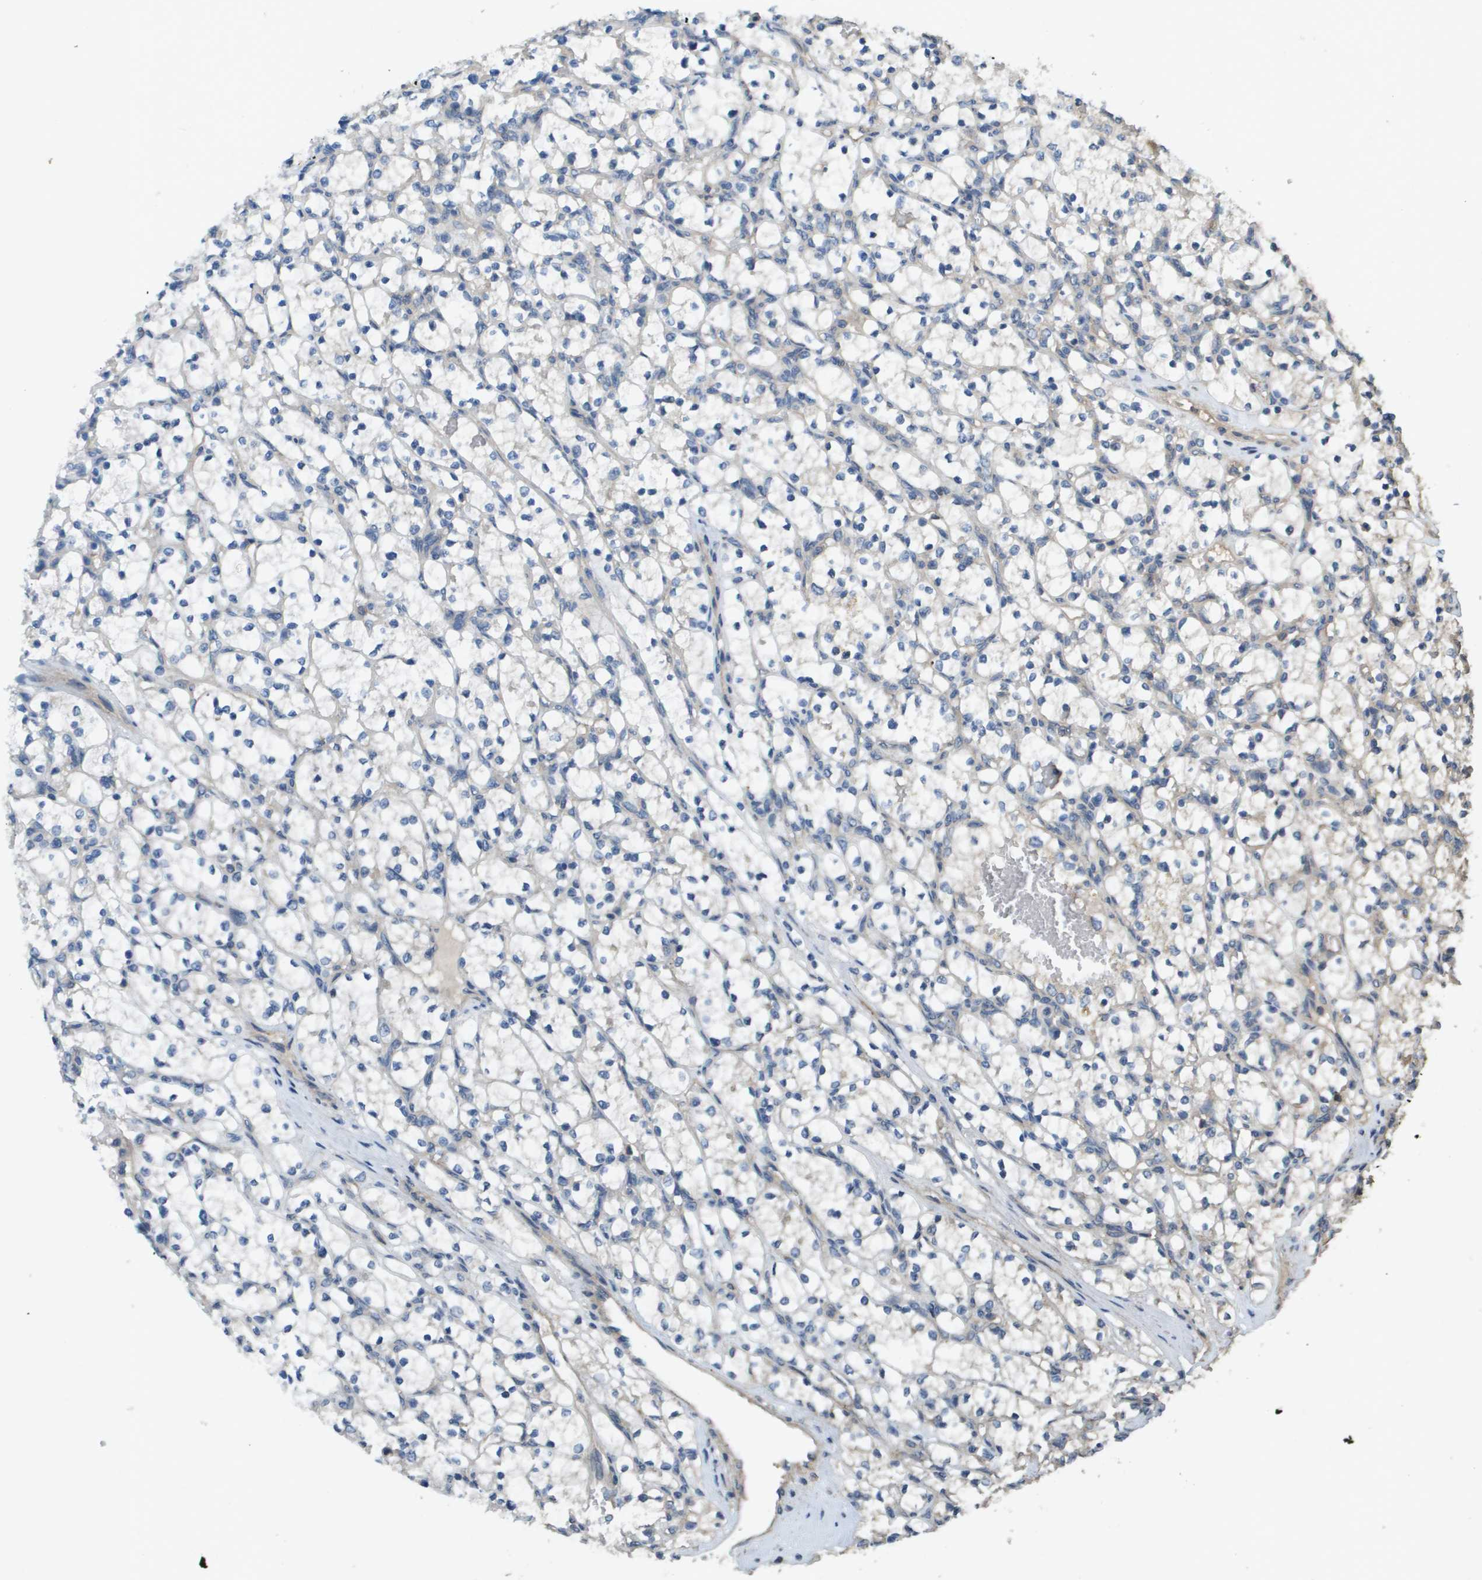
{"staining": {"intensity": "negative", "quantity": "none", "location": "none"}, "tissue": "renal cancer", "cell_type": "Tumor cells", "image_type": "cancer", "snomed": [{"axis": "morphology", "description": "Adenocarcinoma, NOS"}, {"axis": "topography", "description": "Kidney"}], "caption": "Renal cancer was stained to show a protein in brown. There is no significant expression in tumor cells.", "gene": "KRT23", "patient": {"sex": "female", "age": 69}}